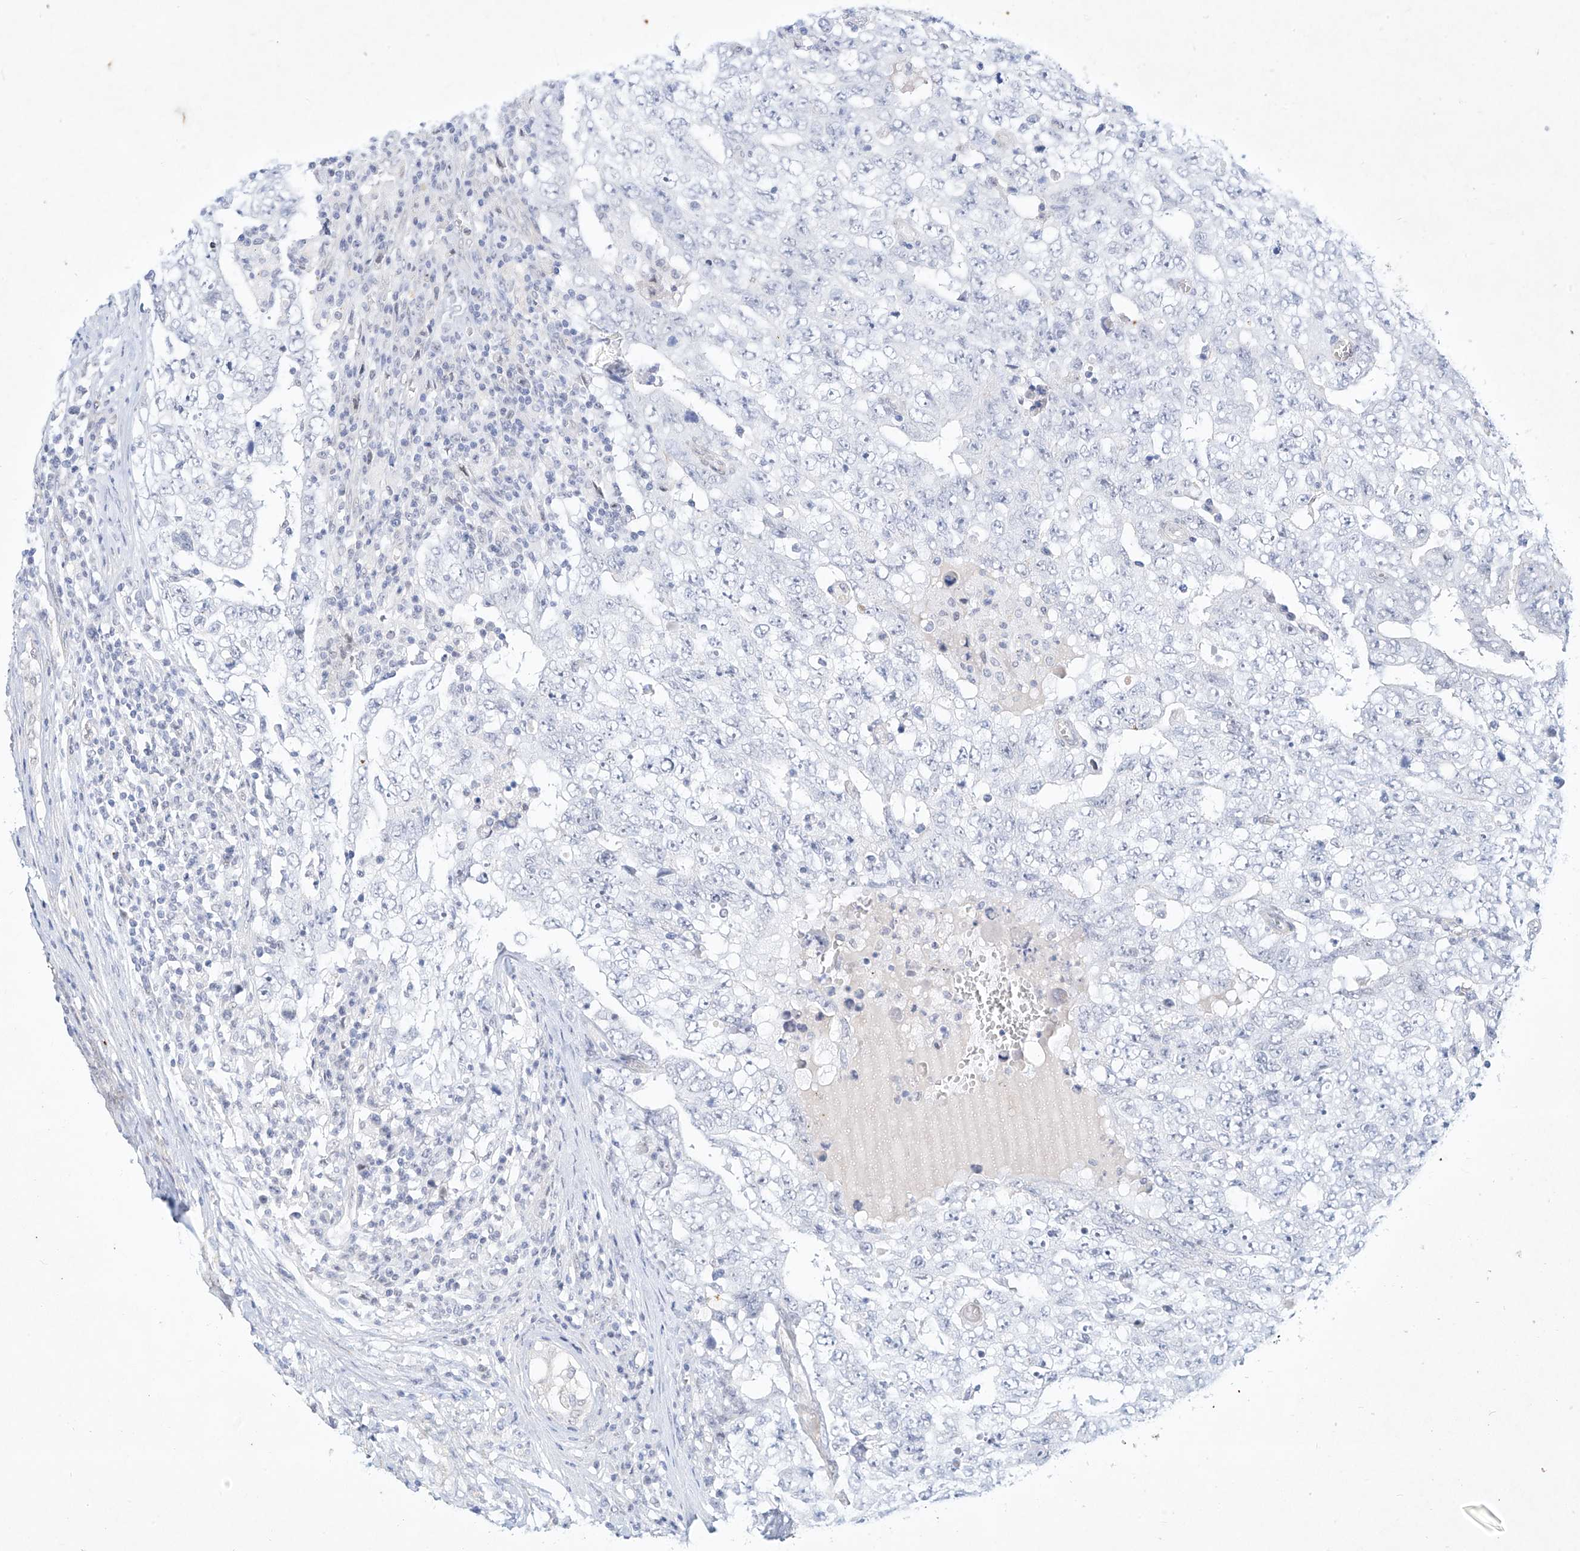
{"staining": {"intensity": "negative", "quantity": "none", "location": "none"}, "tissue": "testis cancer", "cell_type": "Tumor cells", "image_type": "cancer", "snomed": [{"axis": "morphology", "description": "Carcinoma, Embryonal, NOS"}, {"axis": "topography", "description": "Testis"}], "caption": "Protein analysis of testis cancer shows no significant expression in tumor cells. (Brightfield microscopy of DAB immunohistochemistry (IHC) at high magnification).", "gene": "REEP2", "patient": {"sex": "male", "age": 26}}